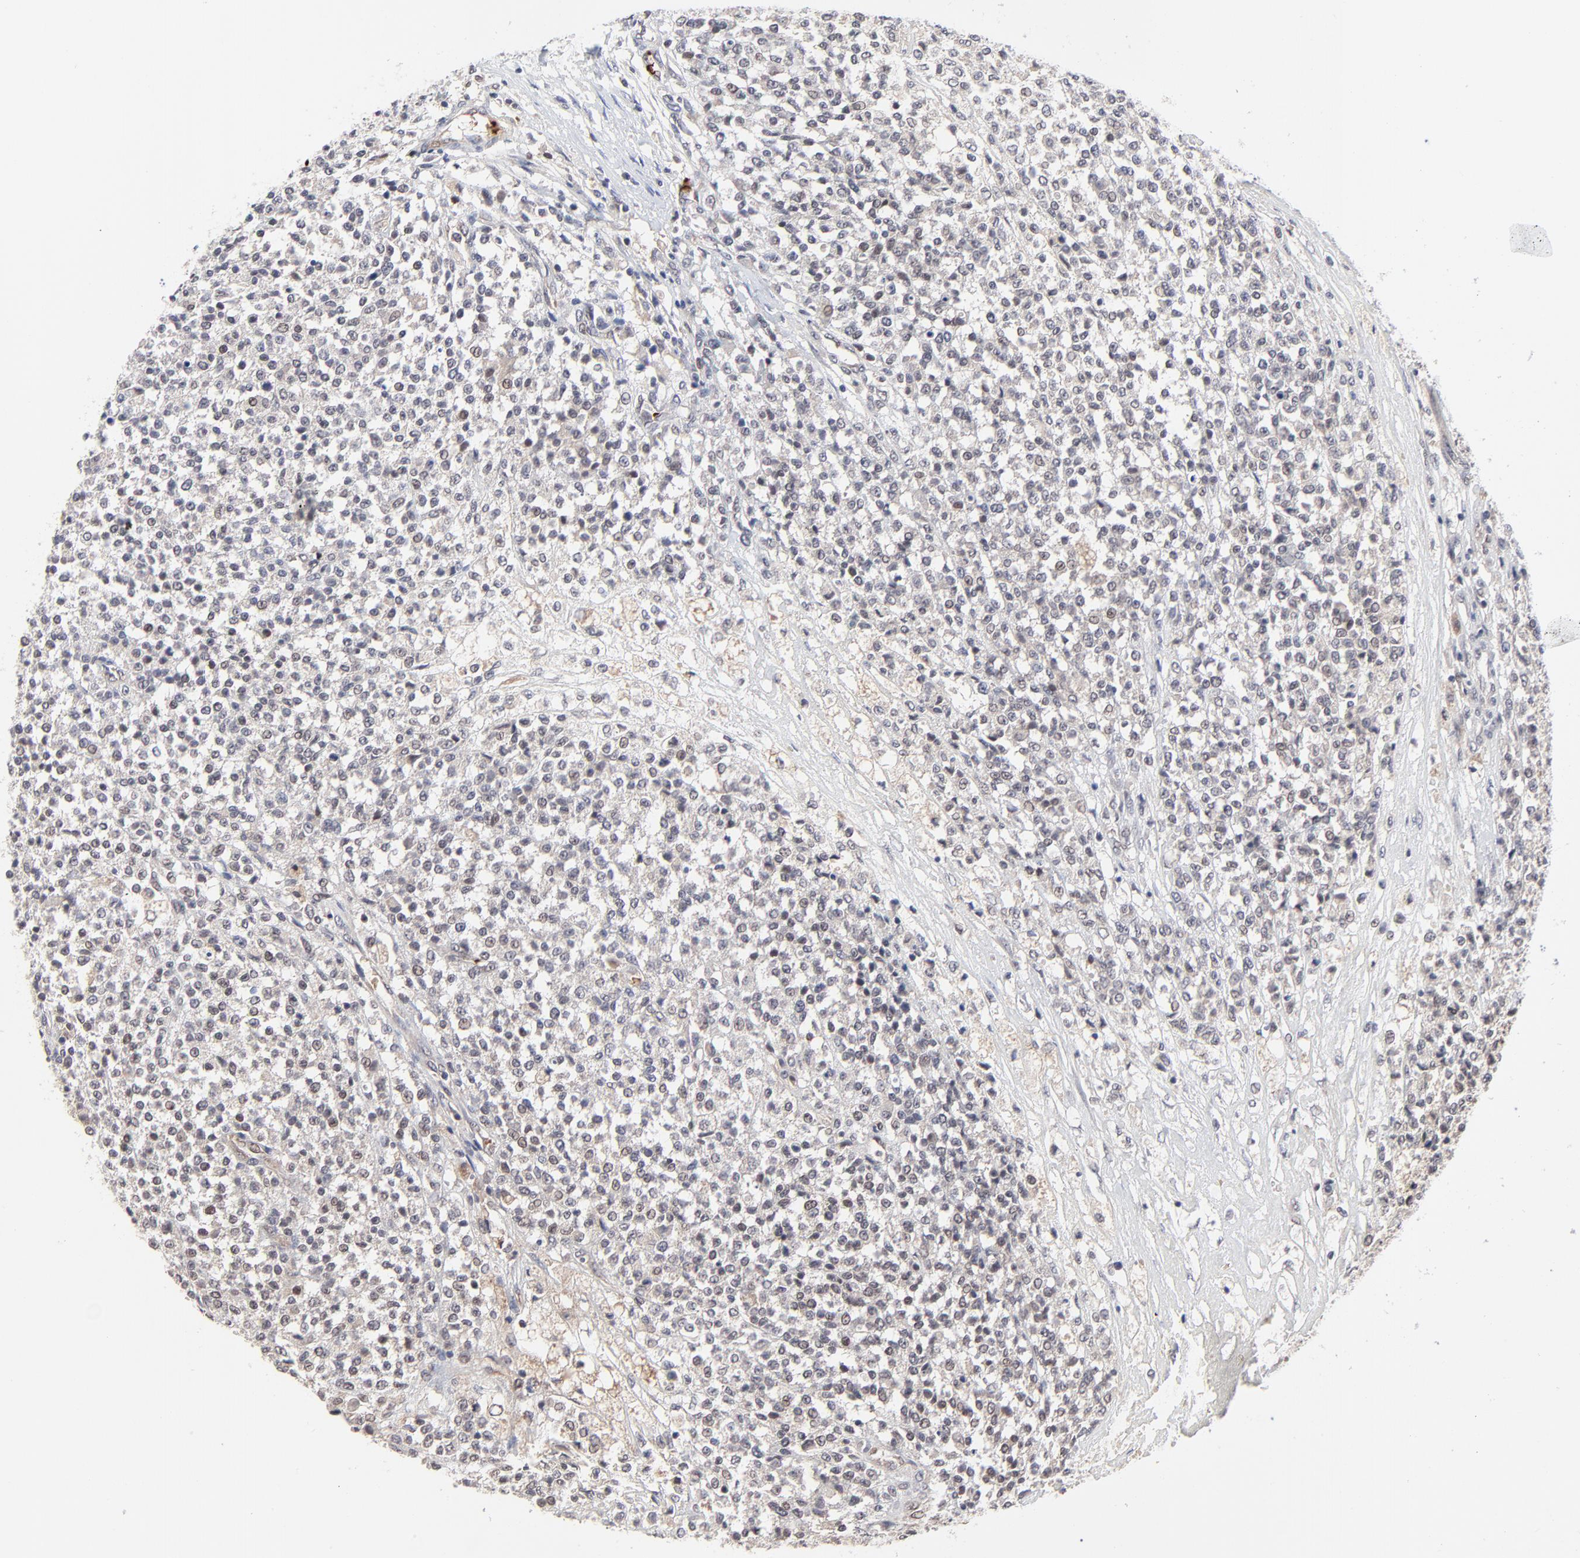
{"staining": {"intensity": "weak", "quantity": "<25%", "location": "cytoplasmic/membranous"}, "tissue": "testis cancer", "cell_type": "Tumor cells", "image_type": "cancer", "snomed": [{"axis": "morphology", "description": "Seminoma, NOS"}, {"axis": "topography", "description": "Testis"}], "caption": "DAB immunohistochemical staining of testis cancer shows no significant staining in tumor cells.", "gene": "CASP10", "patient": {"sex": "male", "age": 59}}